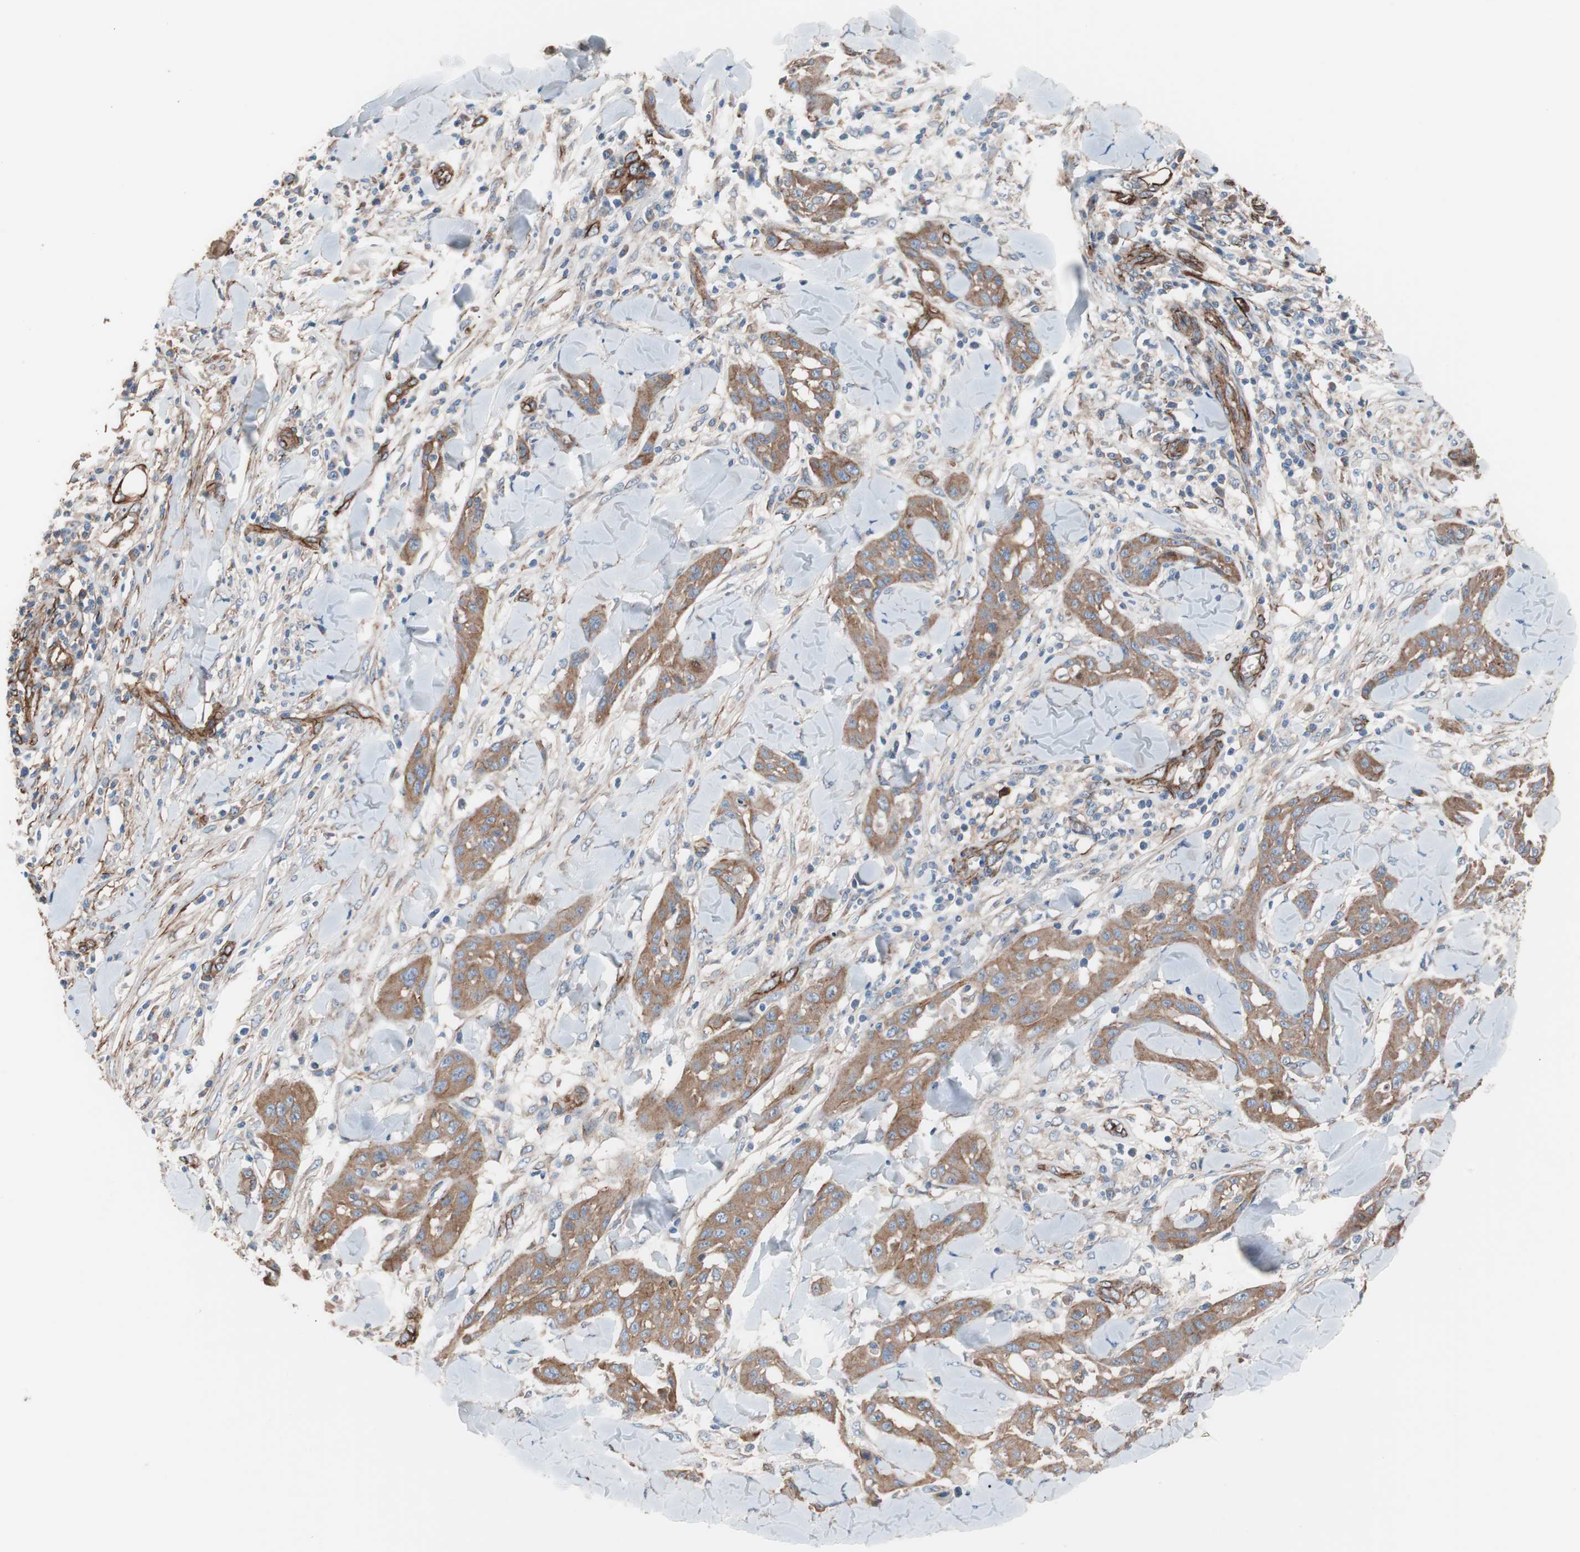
{"staining": {"intensity": "moderate", "quantity": "25%-75%", "location": "cytoplasmic/membranous"}, "tissue": "skin cancer", "cell_type": "Tumor cells", "image_type": "cancer", "snomed": [{"axis": "morphology", "description": "Squamous cell carcinoma, NOS"}, {"axis": "topography", "description": "Skin"}], "caption": "This photomicrograph reveals immunohistochemistry (IHC) staining of human squamous cell carcinoma (skin), with medium moderate cytoplasmic/membranous staining in about 25%-75% of tumor cells.", "gene": "SPINT1", "patient": {"sex": "male", "age": 24}}